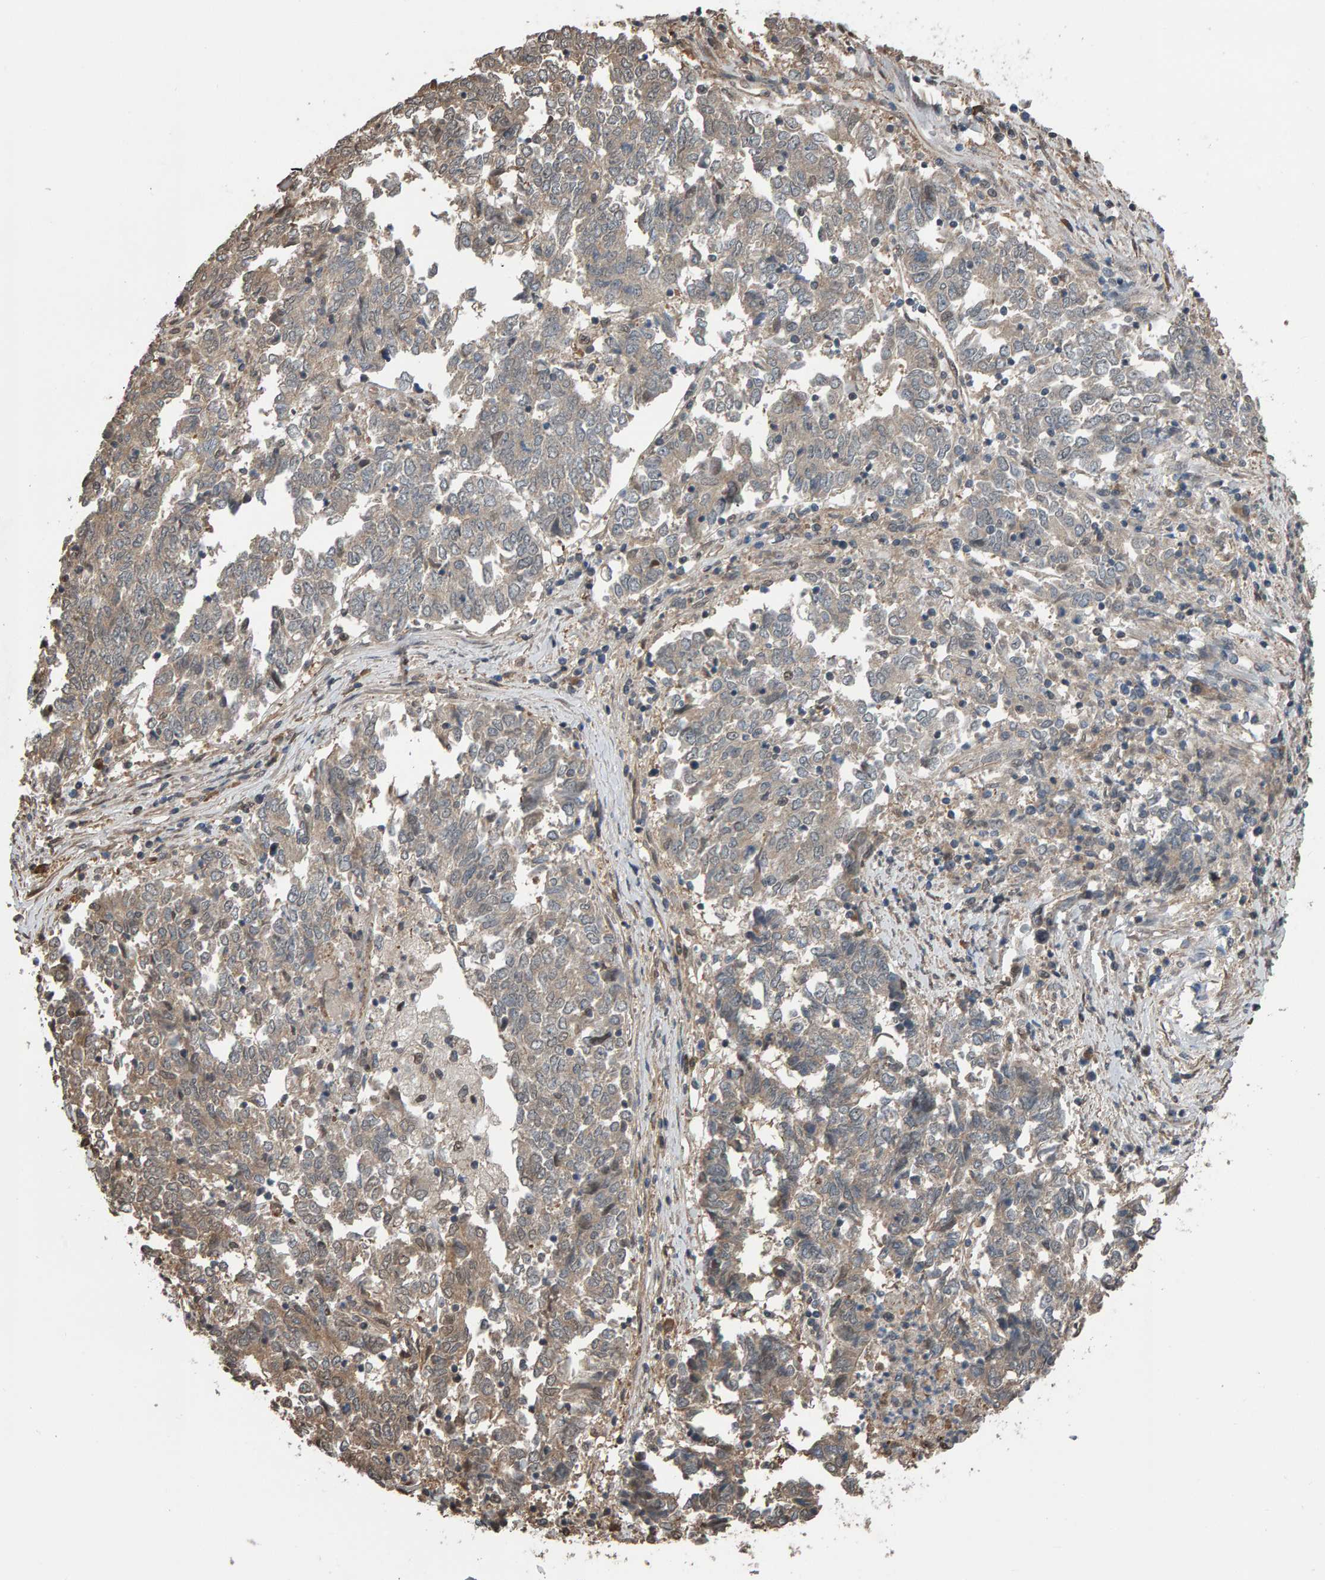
{"staining": {"intensity": "weak", "quantity": "25%-75%", "location": "cytoplasmic/membranous"}, "tissue": "endometrial cancer", "cell_type": "Tumor cells", "image_type": "cancer", "snomed": [{"axis": "morphology", "description": "Adenocarcinoma, NOS"}, {"axis": "topography", "description": "Endometrium"}], "caption": "Weak cytoplasmic/membranous protein expression is identified in approximately 25%-75% of tumor cells in endometrial cancer.", "gene": "COASY", "patient": {"sex": "female", "age": 80}}